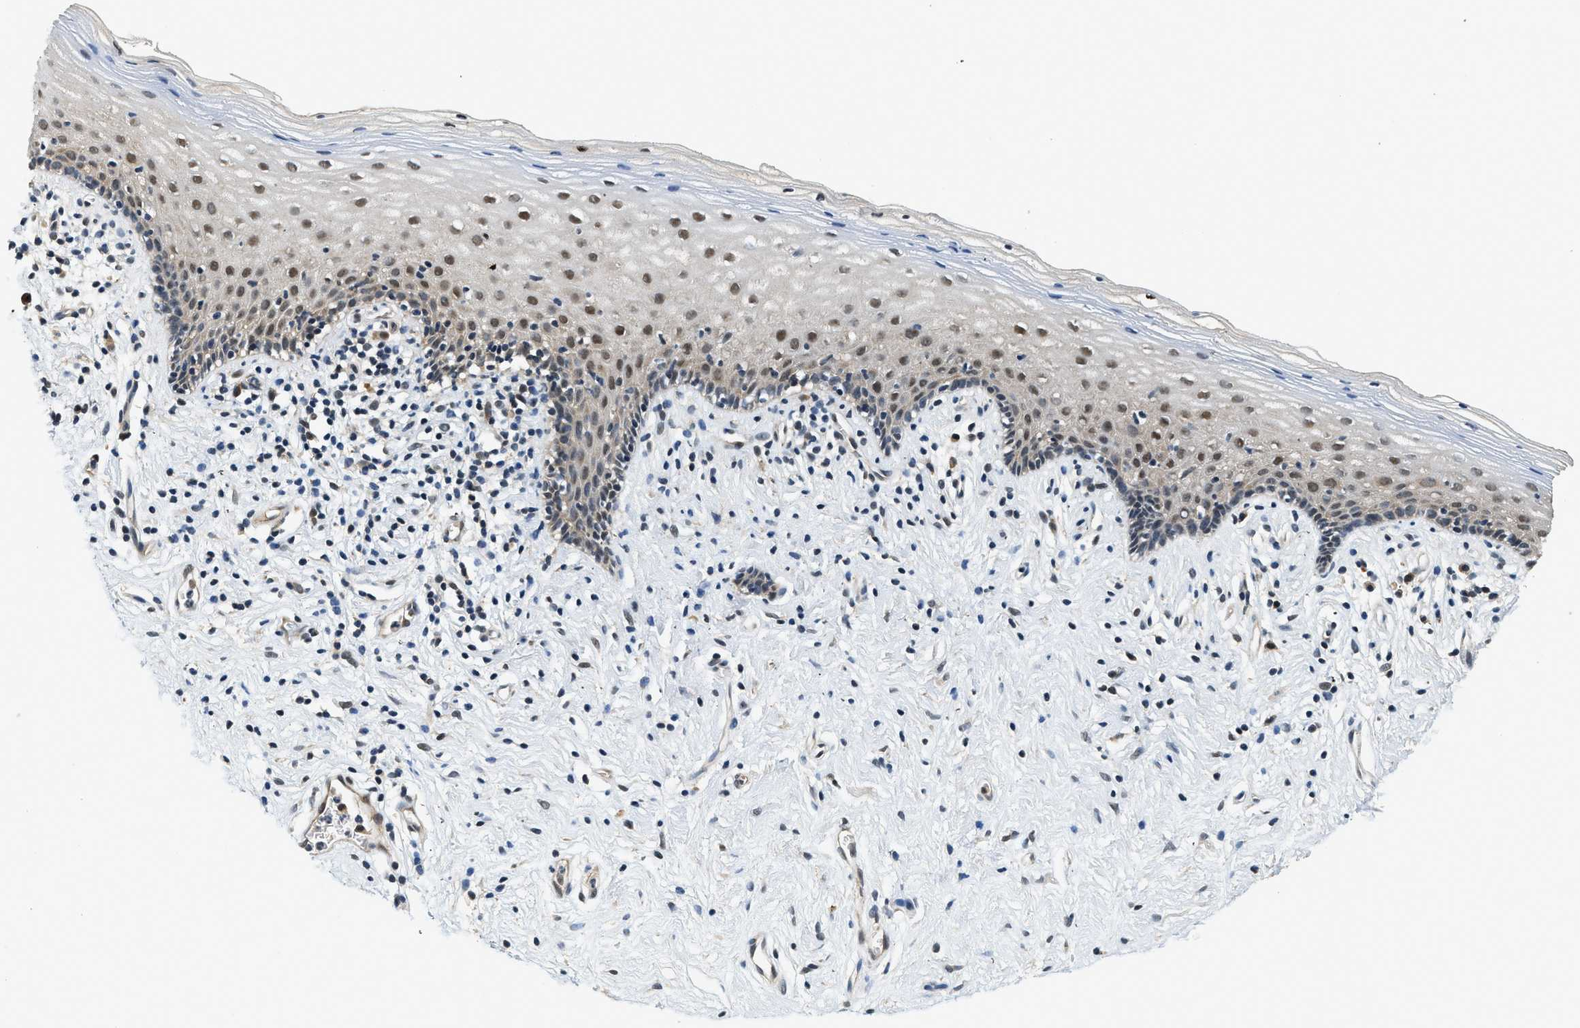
{"staining": {"intensity": "moderate", "quantity": "25%-75%", "location": "nuclear"}, "tissue": "vagina", "cell_type": "Squamous epithelial cells", "image_type": "normal", "snomed": [{"axis": "morphology", "description": "Normal tissue, NOS"}, {"axis": "topography", "description": "Vagina"}], "caption": "Protein staining by immunohistochemistry displays moderate nuclear positivity in approximately 25%-75% of squamous epithelial cells in unremarkable vagina.", "gene": "PSMD3", "patient": {"sex": "female", "age": 44}}